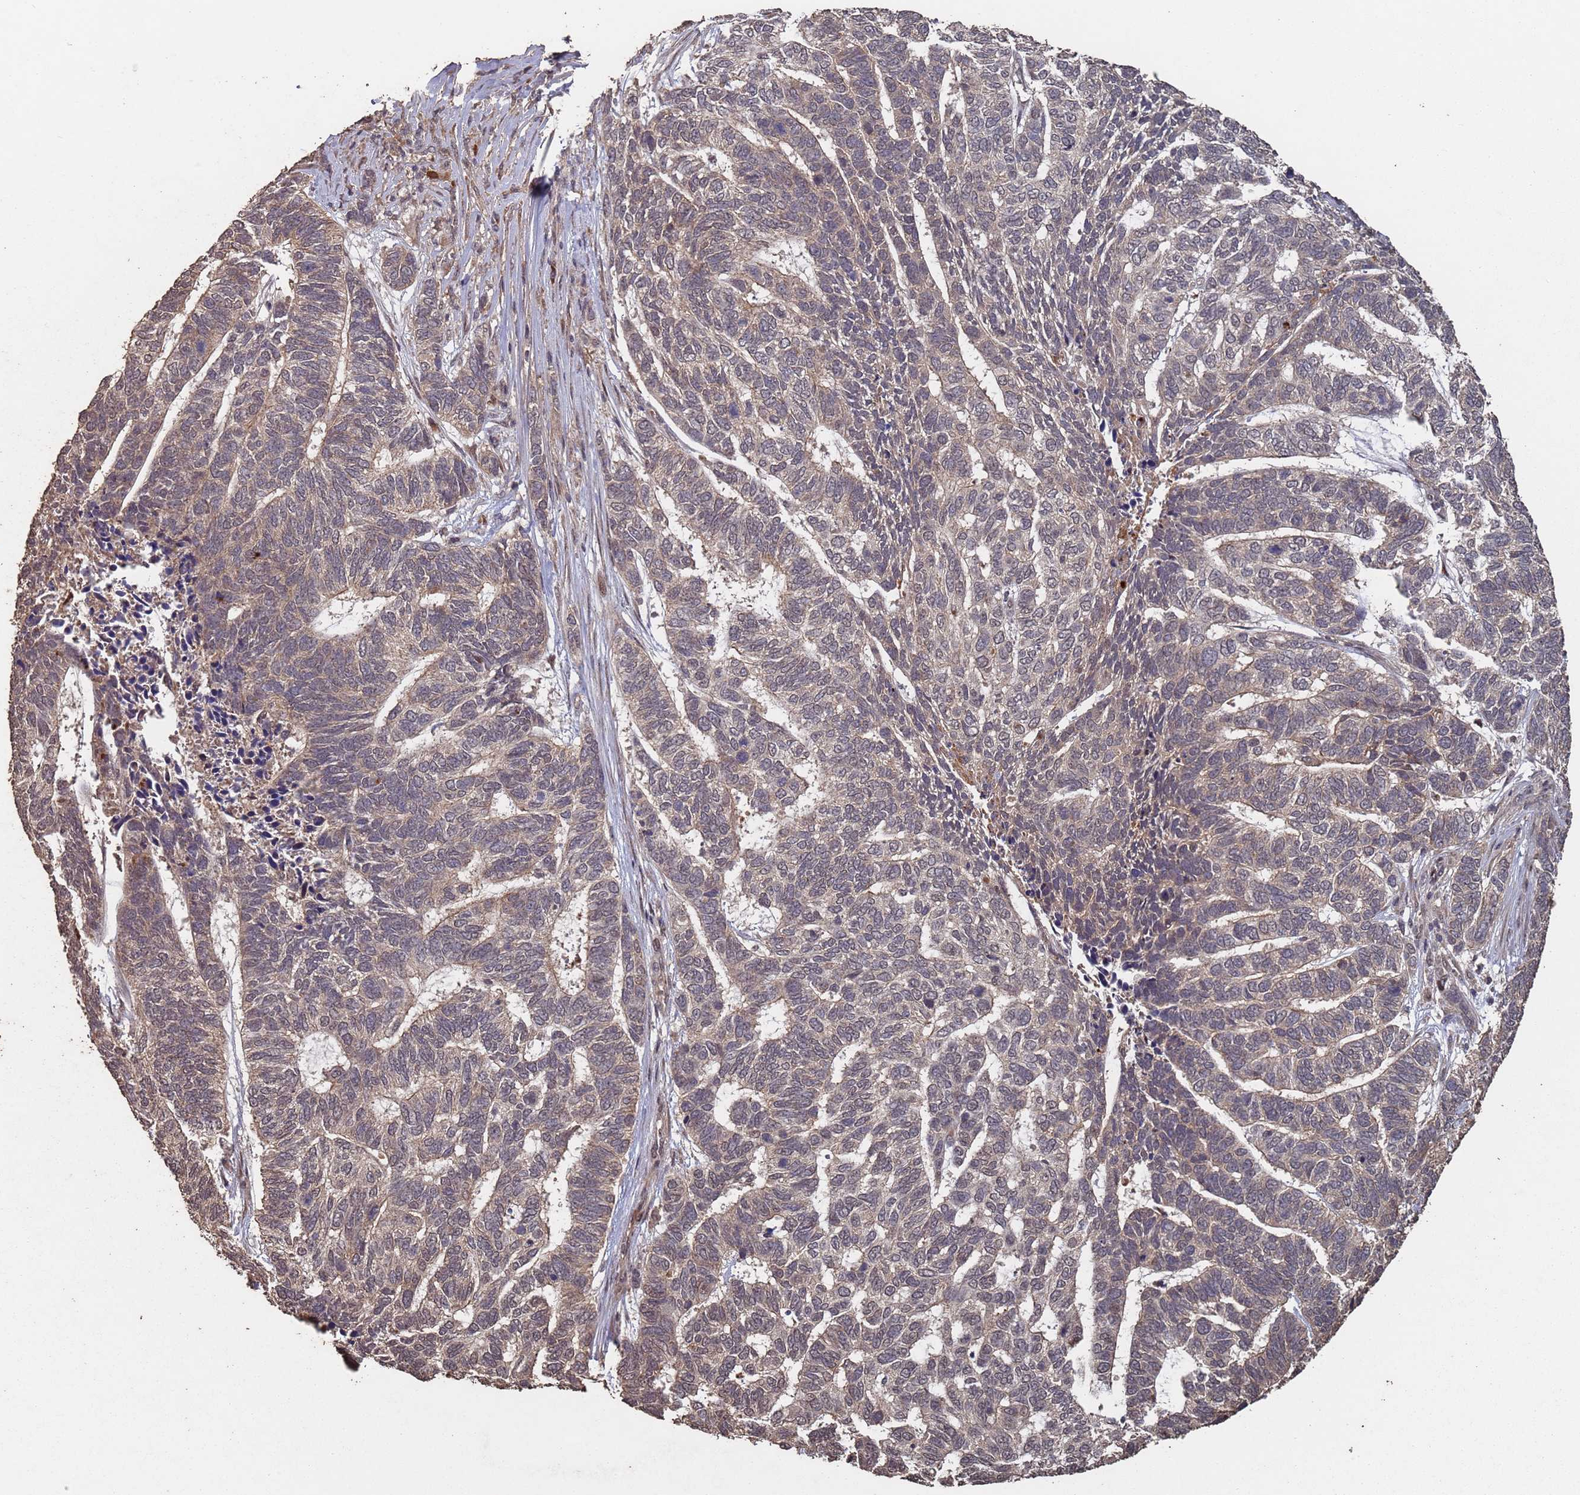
{"staining": {"intensity": "weak", "quantity": "<25%", "location": "nuclear"}, "tissue": "skin cancer", "cell_type": "Tumor cells", "image_type": "cancer", "snomed": [{"axis": "morphology", "description": "Basal cell carcinoma"}, {"axis": "topography", "description": "Skin"}], "caption": "There is no significant staining in tumor cells of basal cell carcinoma (skin).", "gene": "FRAT1", "patient": {"sex": "female", "age": 65}}